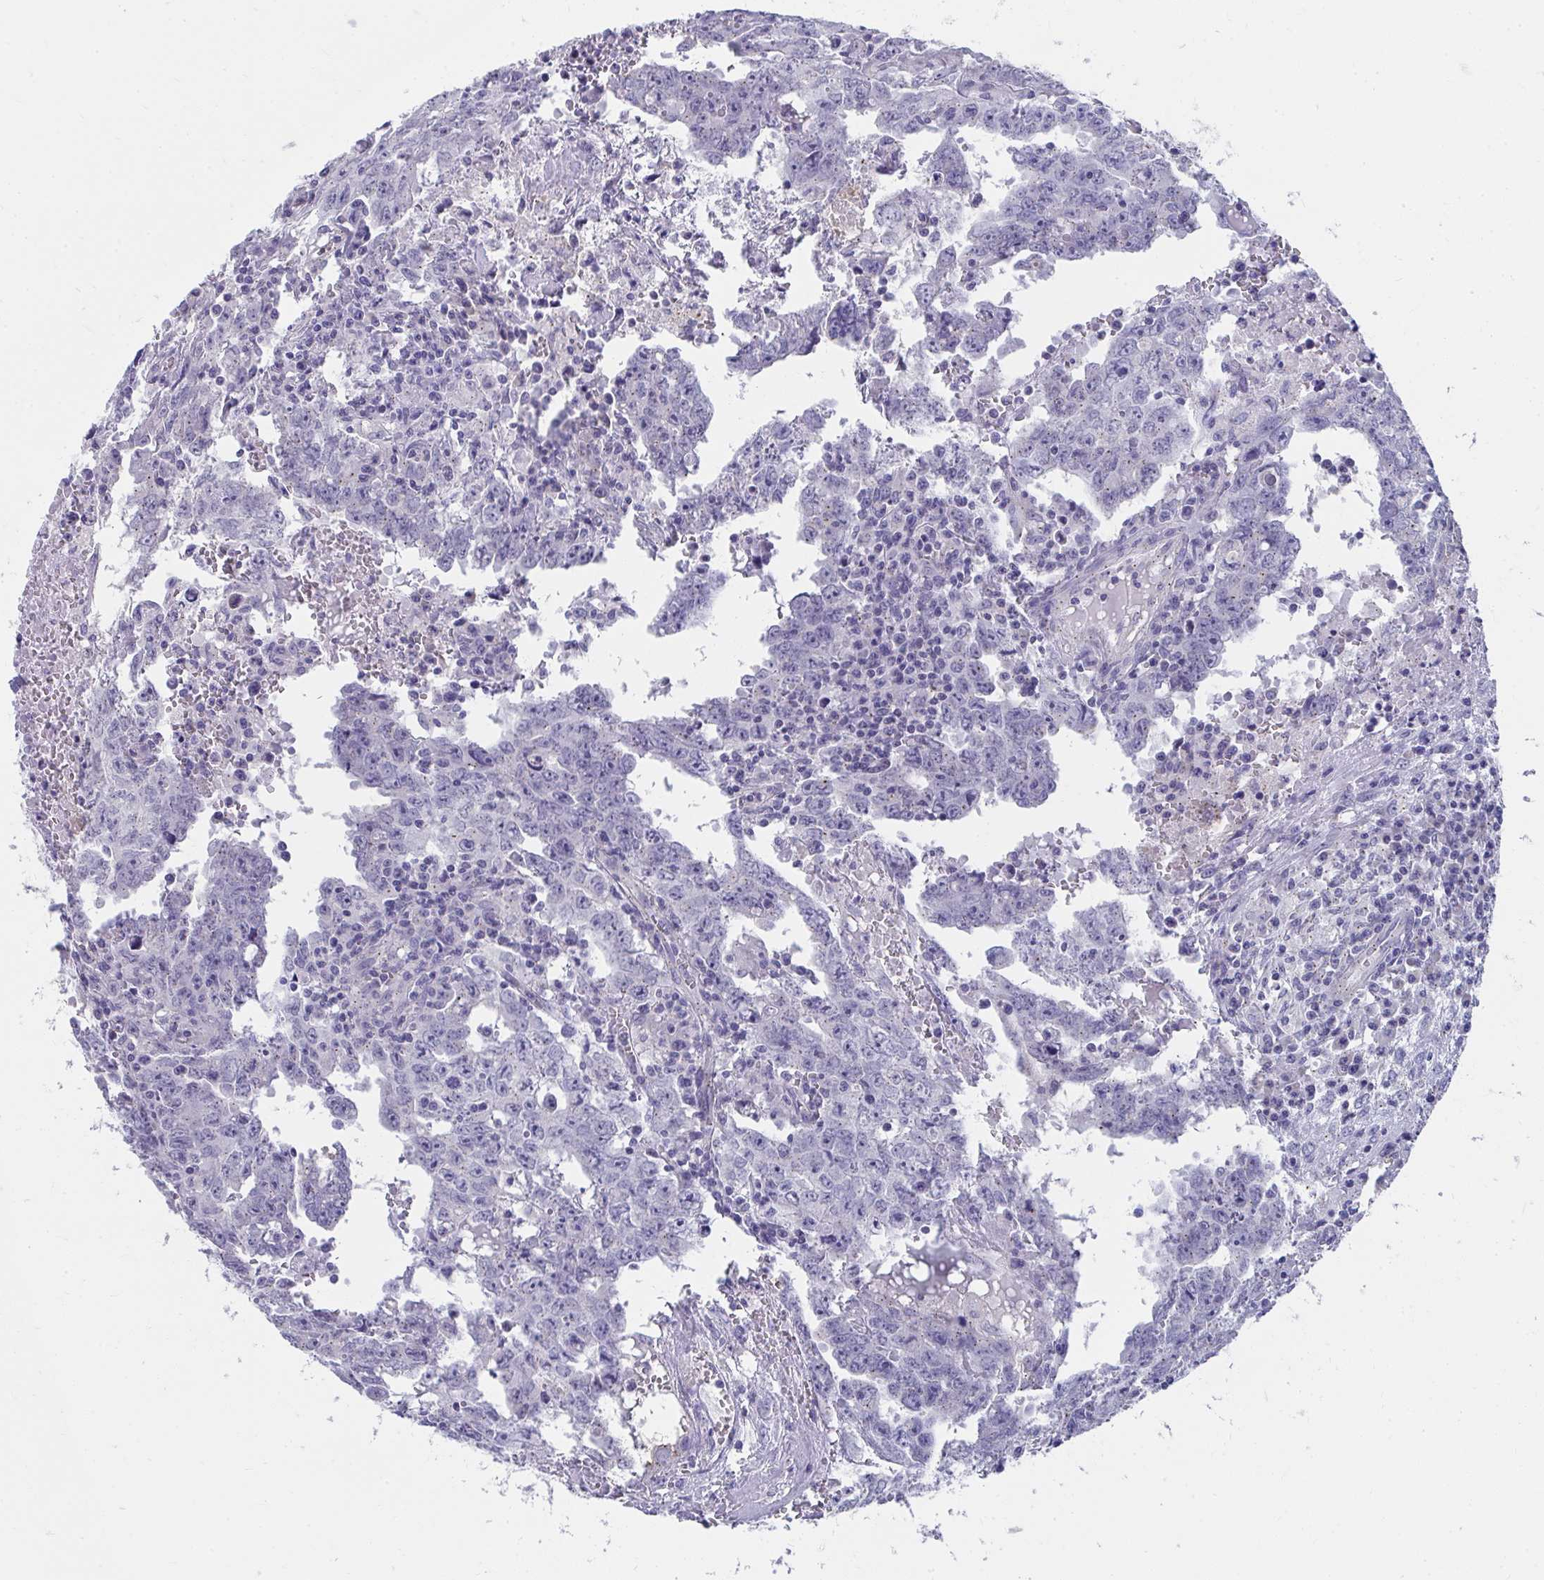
{"staining": {"intensity": "negative", "quantity": "none", "location": "none"}, "tissue": "testis cancer", "cell_type": "Tumor cells", "image_type": "cancer", "snomed": [{"axis": "morphology", "description": "Carcinoma, Embryonal, NOS"}, {"axis": "topography", "description": "Testis"}], "caption": "The micrograph reveals no staining of tumor cells in testis cancer (embryonal carcinoma).", "gene": "TMPRSS2", "patient": {"sex": "male", "age": 22}}